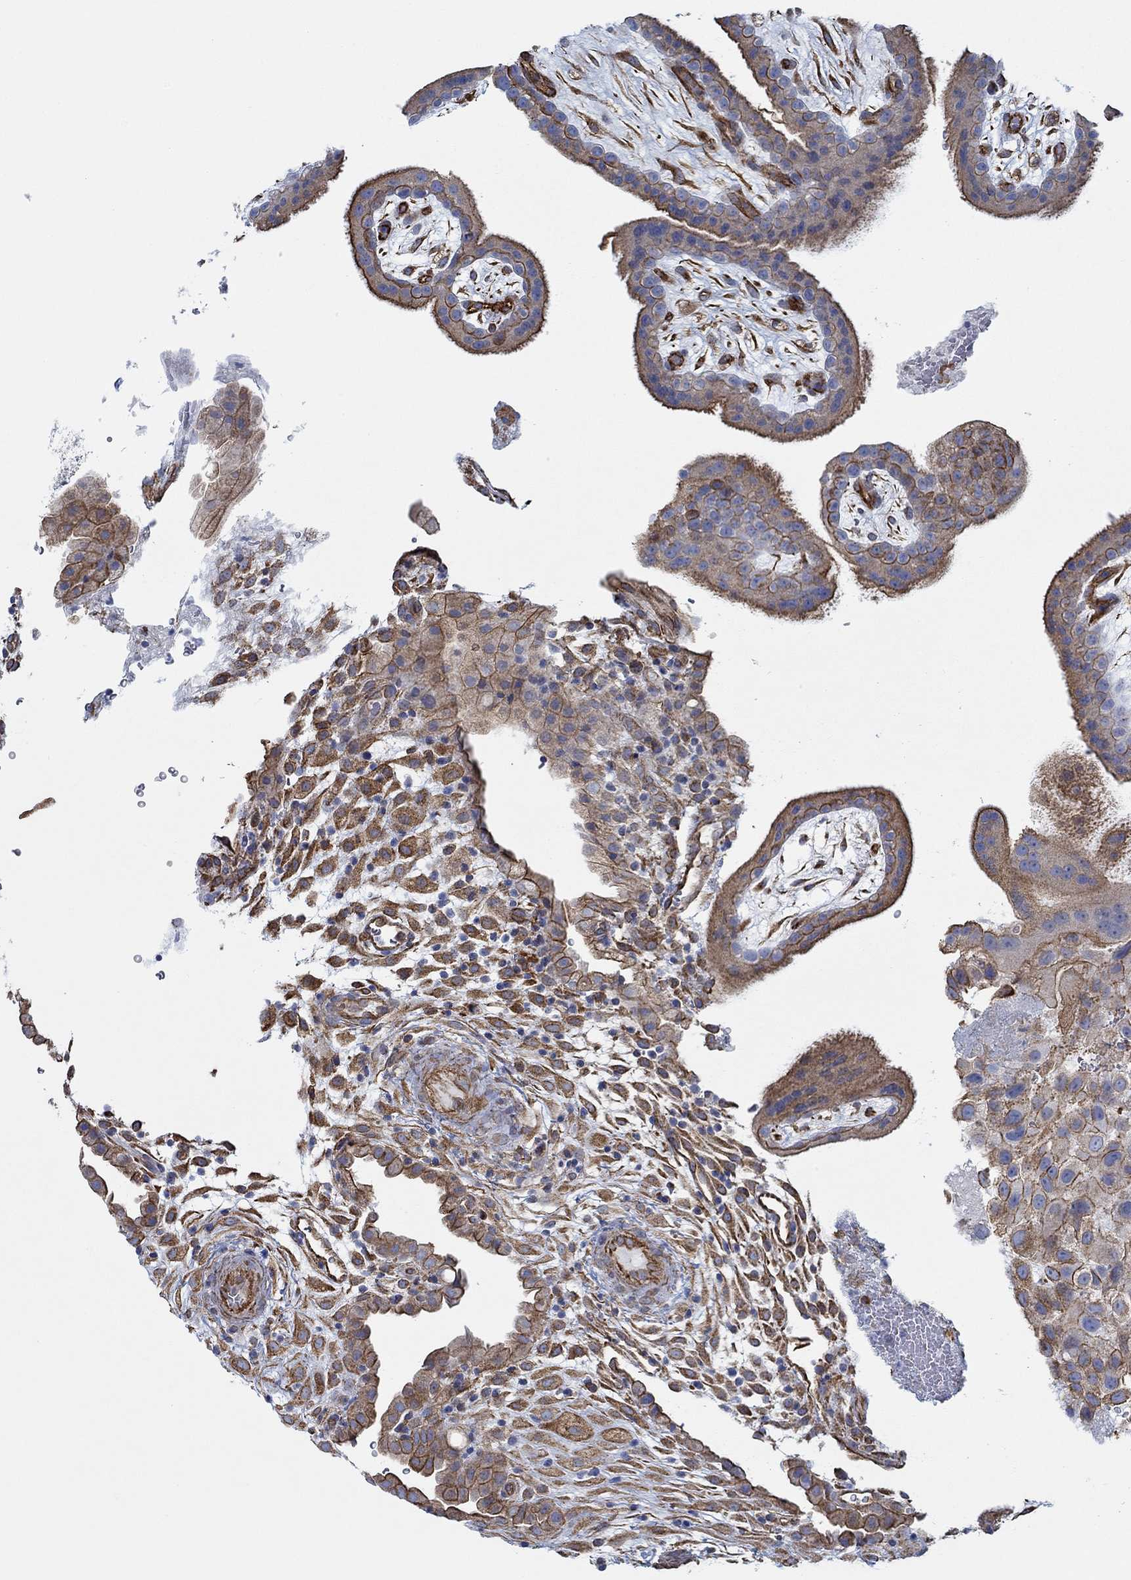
{"staining": {"intensity": "strong", "quantity": ">75%", "location": "cytoplasmic/membranous"}, "tissue": "placenta", "cell_type": "Decidual cells", "image_type": "normal", "snomed": [{"axis": "morphology", "description": "Normal tissue, NOS"}, {"axis": "topography", "description": "Placenta"}], "caption": "Placenta stained for a protein demonstrates strong cytoplasmic/membranous positivity in decidual cells. Ihc stains the protein in brown and the nuclei are stained blue.", "gene": "STC2", "patient": {"sex": "female", "age": 19}}